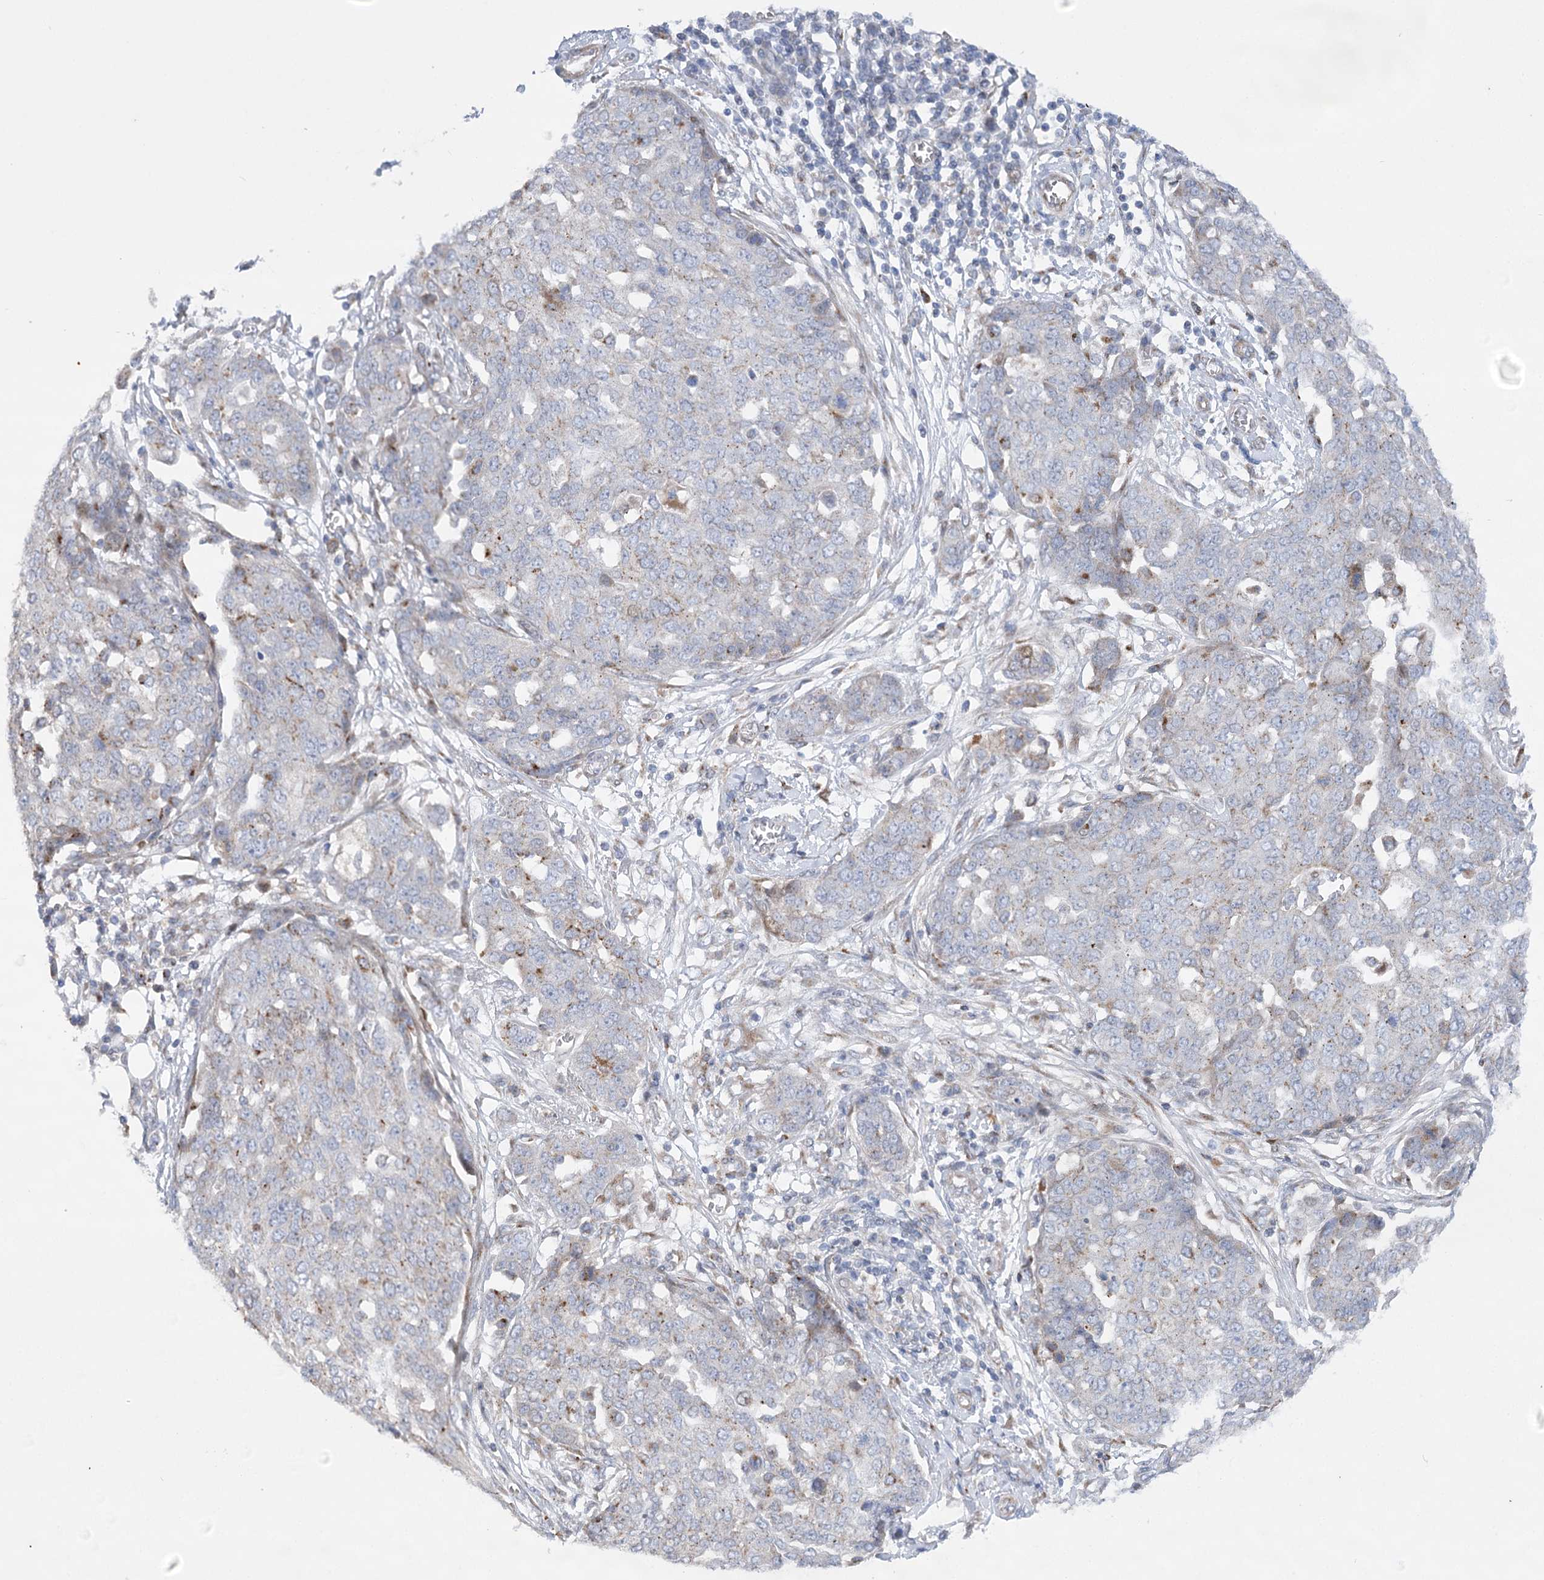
{"staining": {"intensity": "weak", "quantity": "<25%", "location": "cytoplasmic/membranous"}, "tissue": "ovarian cancer", "cell_type": "Tumor cells", "image_type": "cancer", "snomed": [{"axis": "morphology", "description": "Cystadenocarcinoma, serous, NOS"}, {"axis": "topography", "description": "Soft tissue"}, {"axis": "topography", "description": "Ovary"}], "caption": "The image reveals no staining of tumor cells in serous cystadenocarcinoma (ovarian).", "gene": "NME7", "patient": {"sex": "female", "age": 57}}